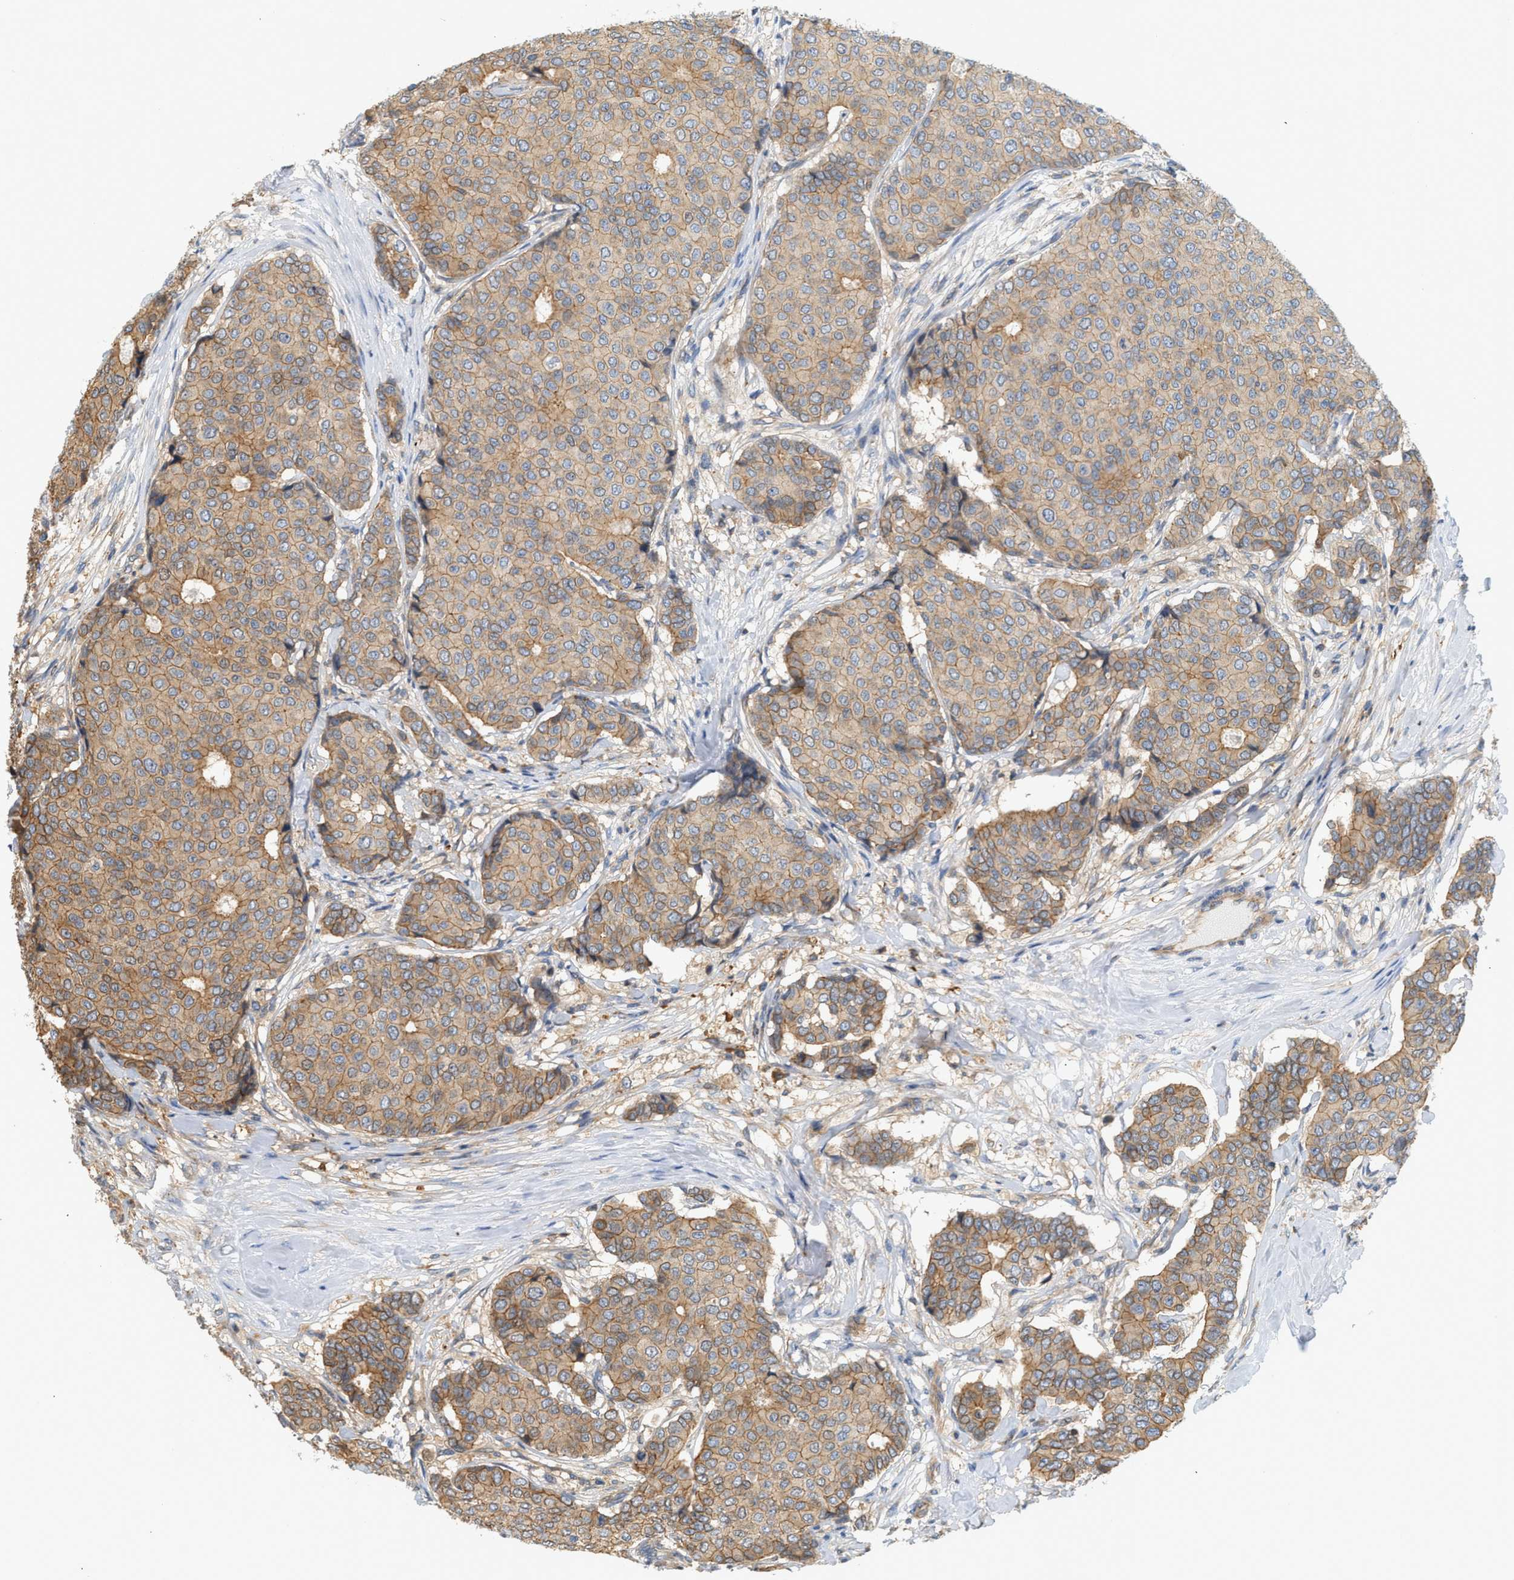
{"staining": {"intensity": "moderate", "quantity": ">75%", "location": "cytoplasmic/membranous"}, "tissue": "breast cancer", "cell_type": "Tumor cells", "image_type": "cancer", "snomed": [{"axis": "morphology", "description": "Duct carcinoma"}, {"axis": "topography", "description": "Breast"}], "caption": "Moderate cytoplasmic/membranous positivity is appreciated in approximately >75% of tumor cells in breast cancer (intraductal carcinoma).", "gene": "CTXN1", "patient": {"sex": "female", "age": 75}}